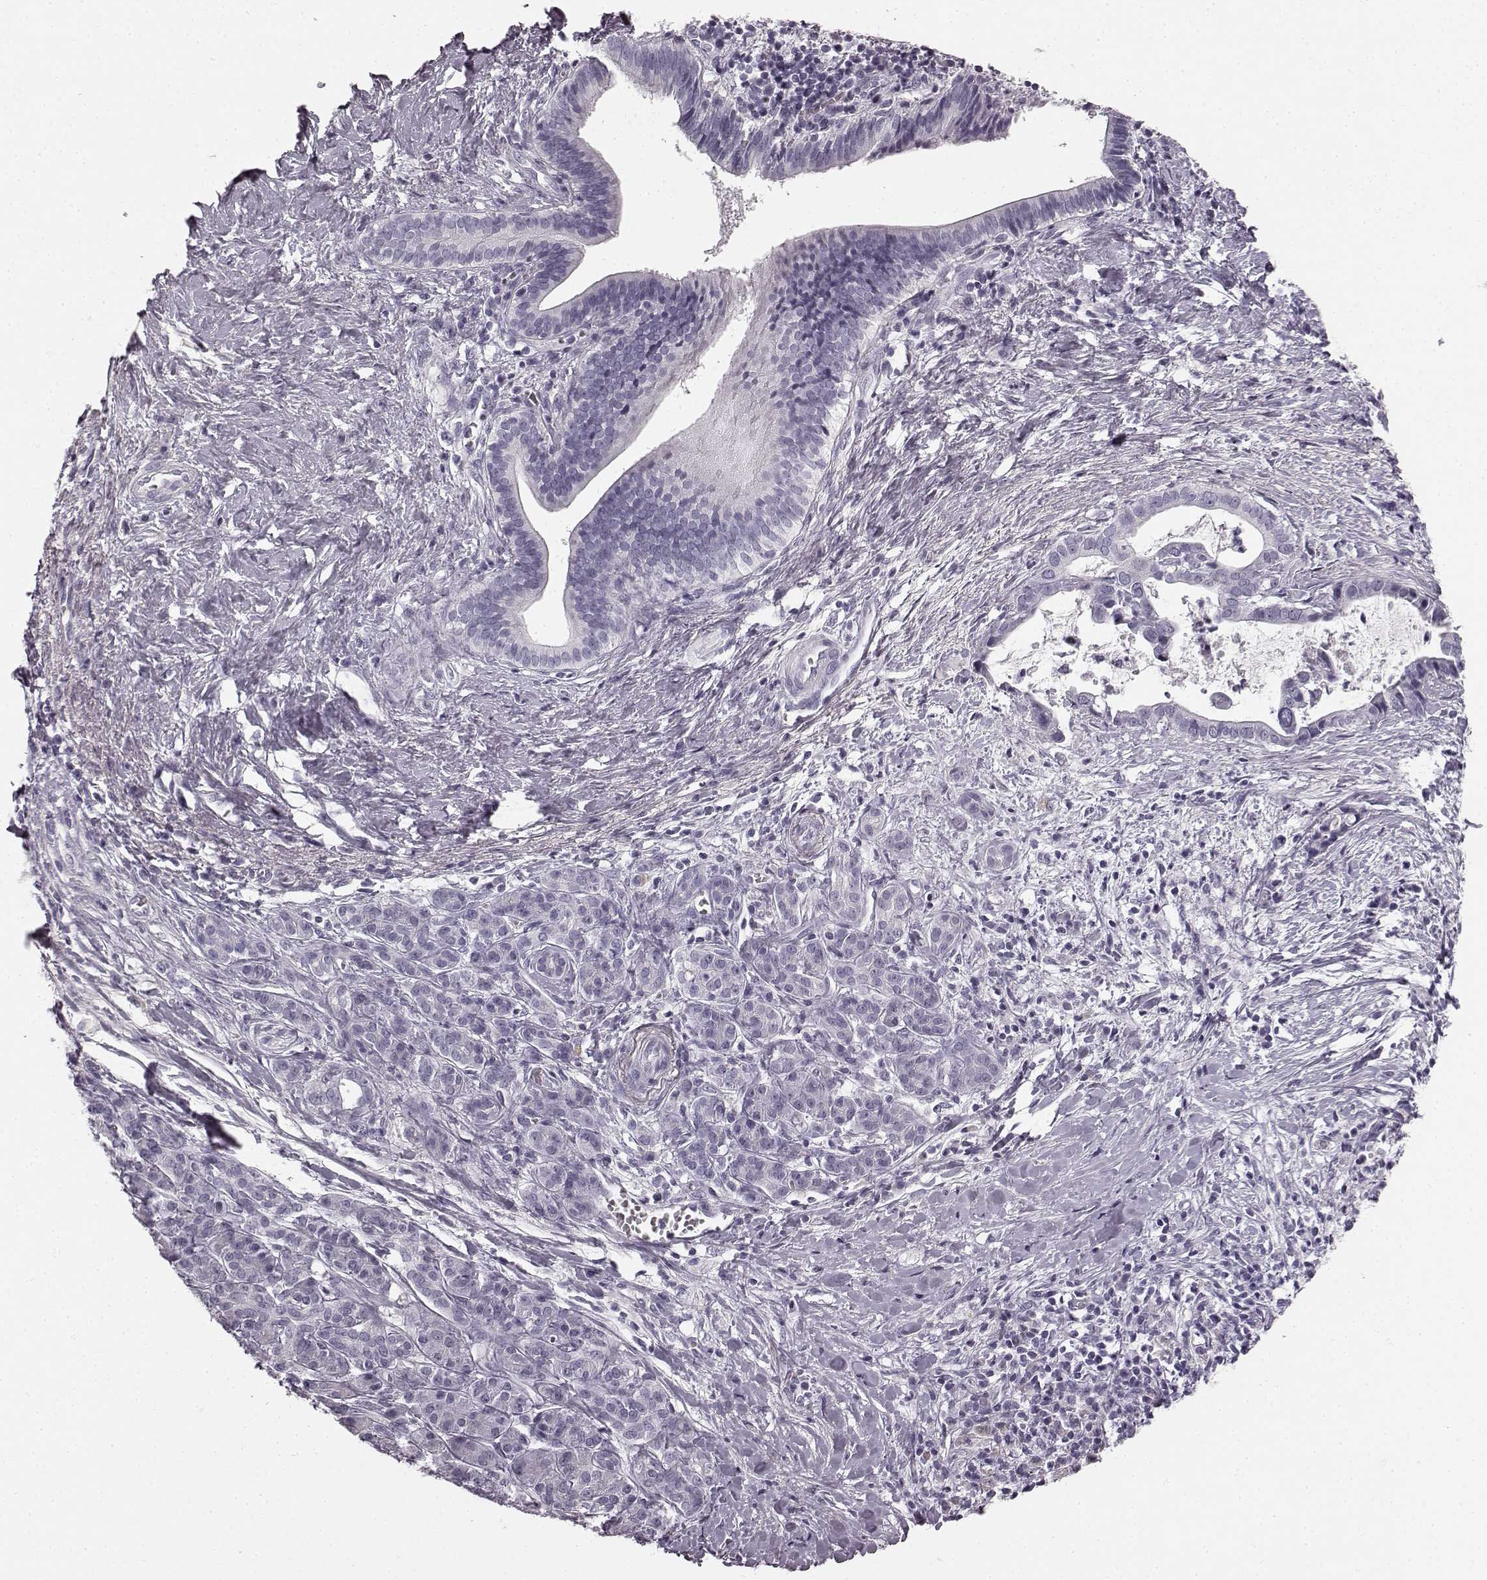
{"staining": {"intensity": "negative", "quantity": "none", "location": "none"}, "tissue": "pancreatic cancer", "cell_type": "Tumor cells", "image_type": "cancer", "snomed": [{"axis": "morphology", "description": "Adenocarcinoma, NOS"}, {"axis": "topography", "description": "Pancreas"}], "caption": "DAB immunohistochemical staining of human pancreatic cancer (adenocarcinoma) exhibits no significant expression in tumor cells.", "gene": "TMPRSS15", "patient": {"sex": "male", "age": 61}}